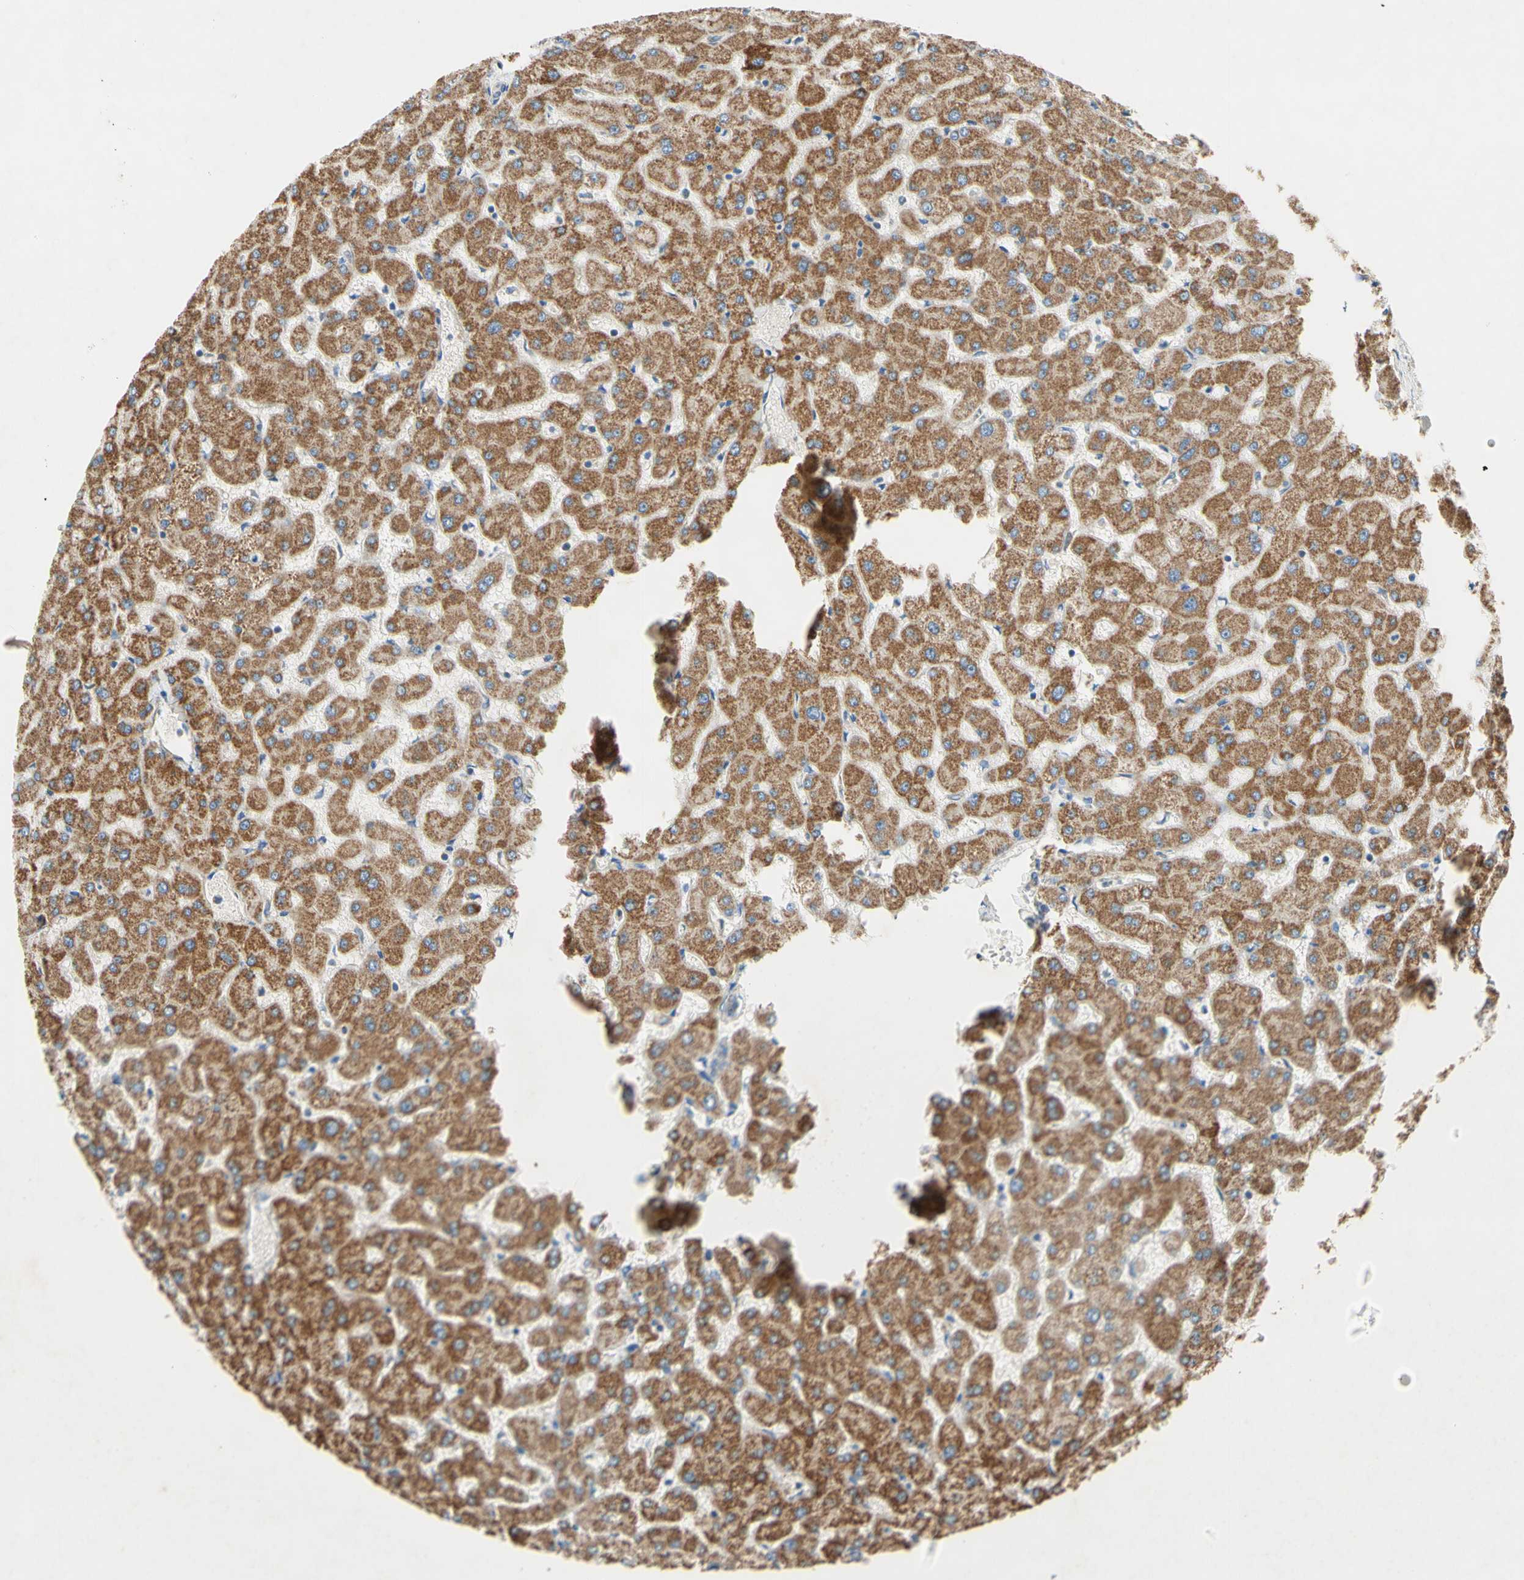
{"staining": {"intensity": "weak", "quantity": ">75%", "location": "cytoplasmic/membranous"}, "tissue": "liver", "cell_type": "Cholangiocytes", "image_type": "normal", "snomed": [{"axis": "morphology", "description": "Normal tissue, NOS"}, {"axis": "topography", "description": "Liver"}], "caption": "Liver stained with immunohistochemistry (IHC) demonstrates weak cytoplasmic/membranous positivity in approximately >75% of cholangiocytes.", "gene": "SDHB", "patient": {"sex": "female", "age": 63}}